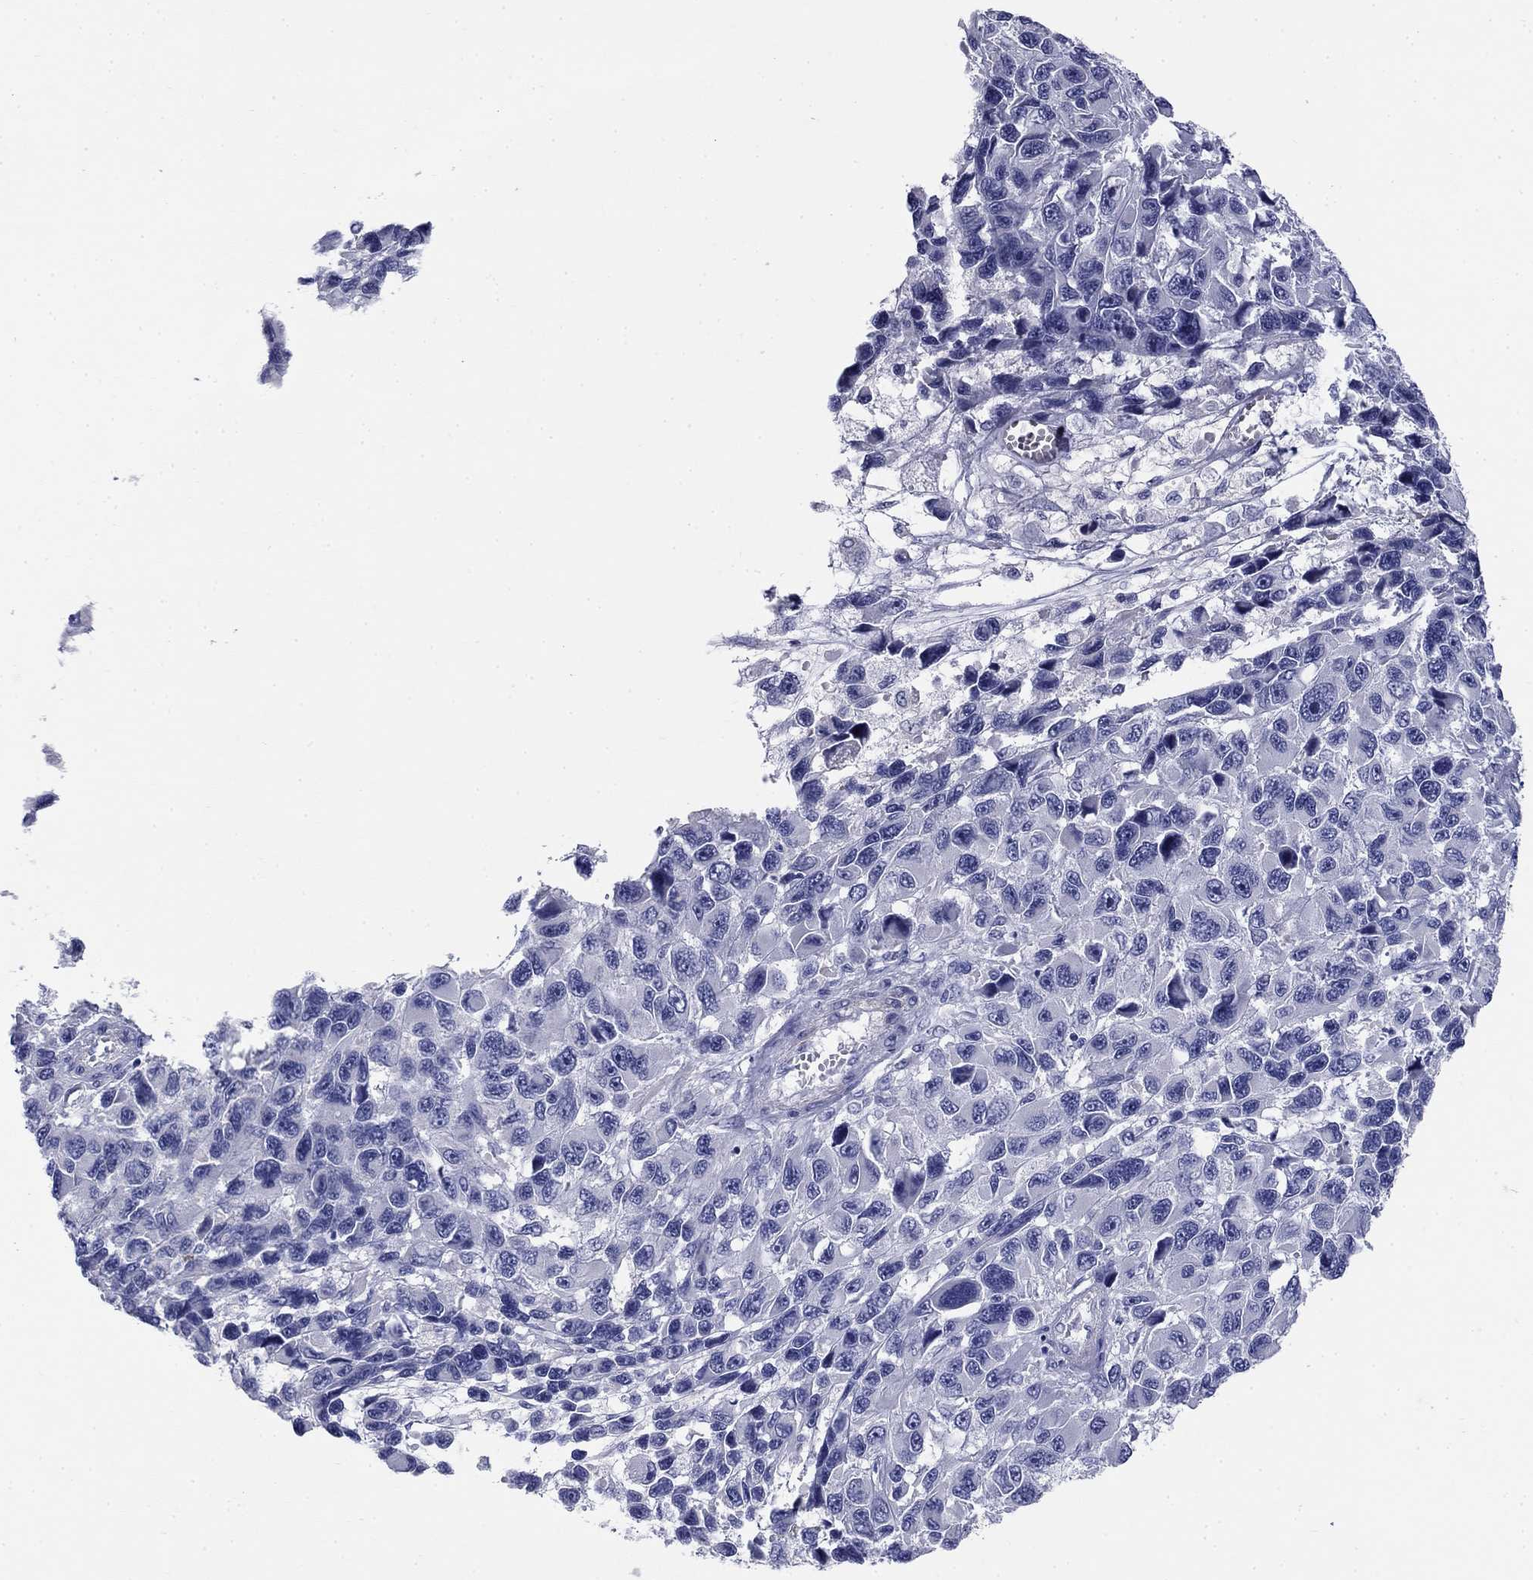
{"staining": {"intensity": "negative", "quantity": "none", "location": "none"}, "tissue": "melanoma", "cell_type": "Tumor cells", "image_type": "cancer", "snomed": [{"axis": "morphology", "description": "Malignant melanoma, NOS"}, {"axis": "topography", "description": "Skin"}], "caption": "Malignant melanoma was stained to show a protein in brown. There is no significant positivity in tumor cells.", "gene": "PRKCG", "patient": {"sex": "male", "age": 53}}